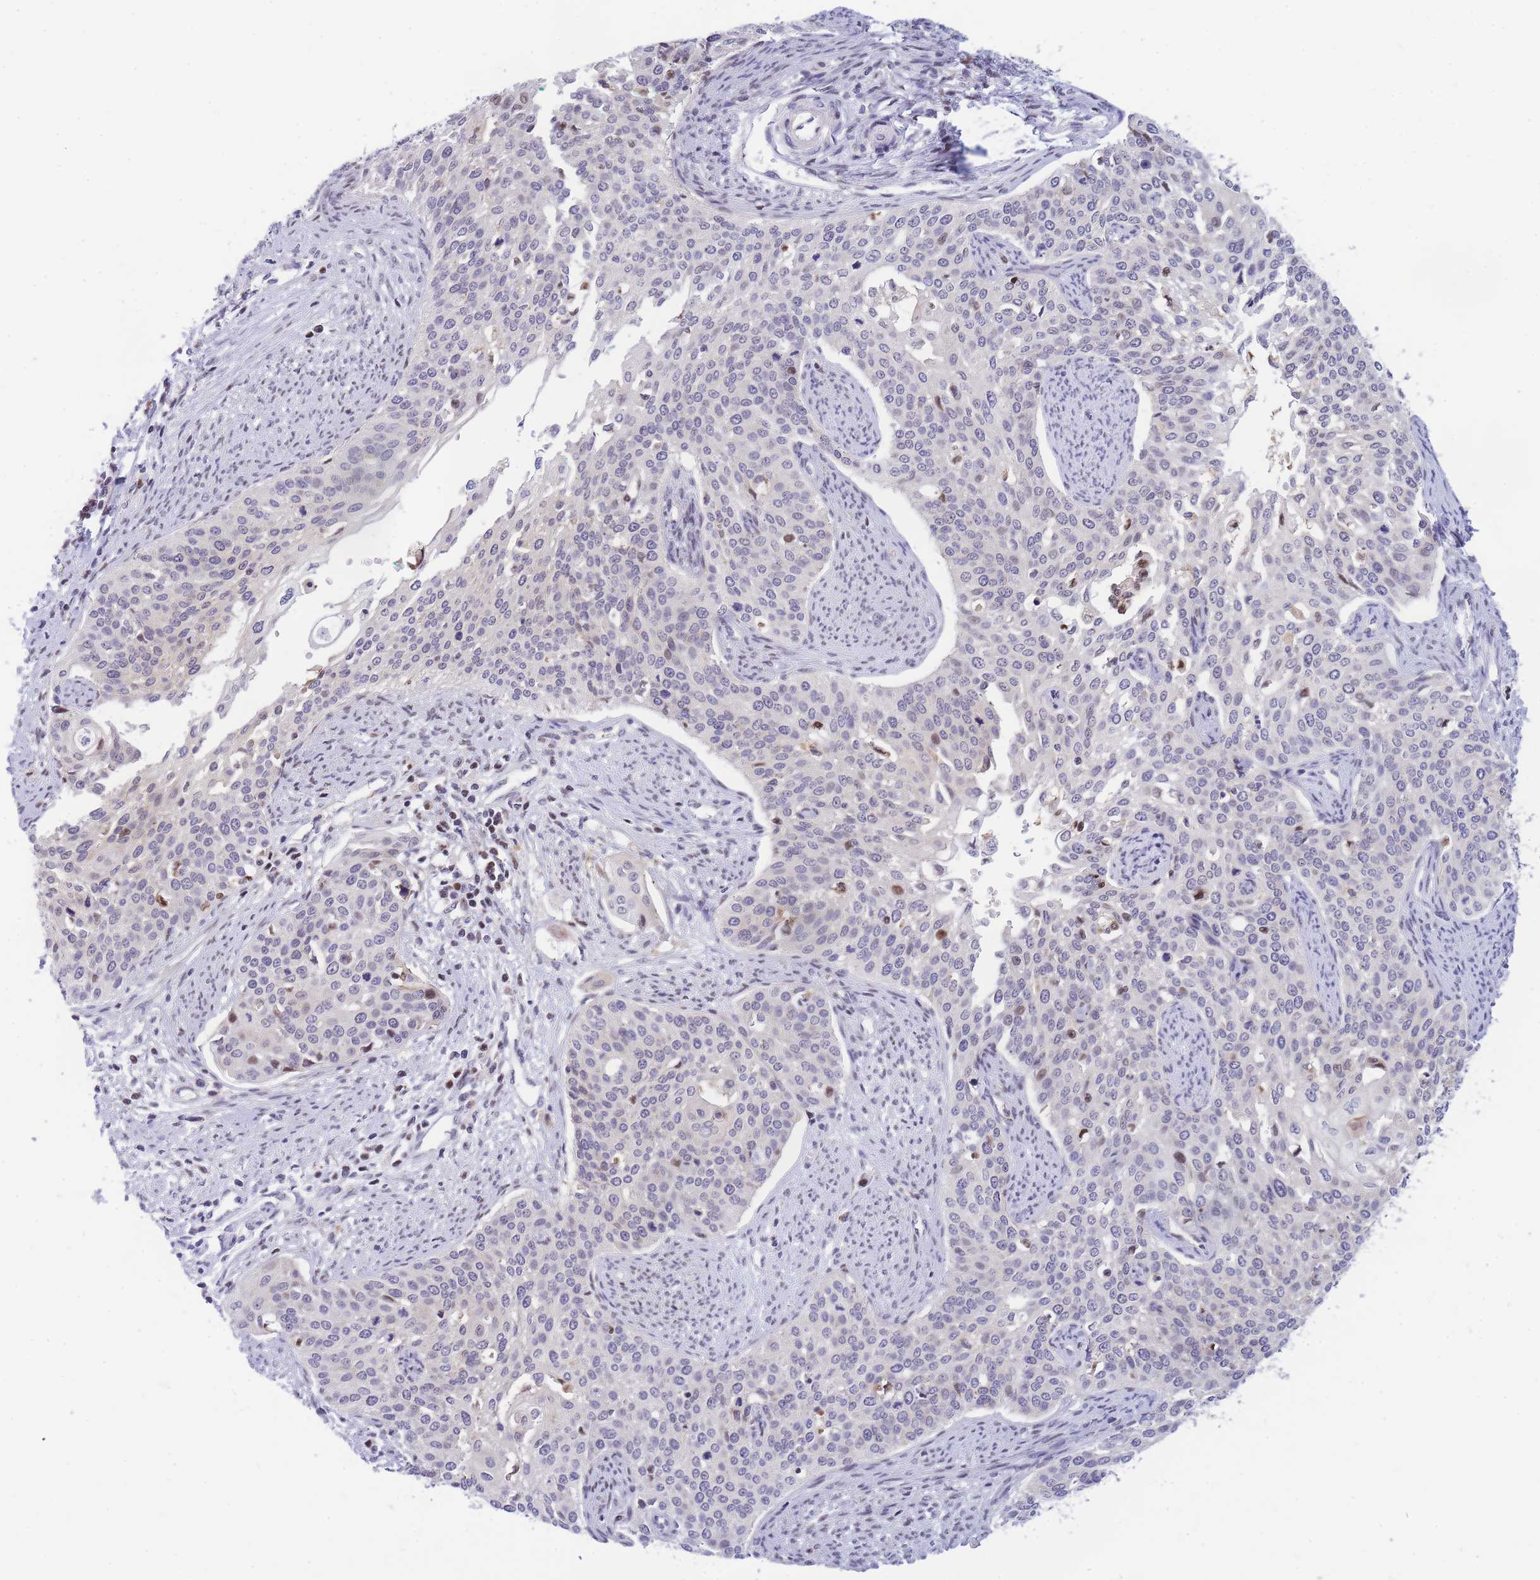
{"staining": {"intensity": "moderate", "quantity": "<25%", "location": "nuclear"}, "tissue": "cervical cancer", "cell_type": "Tumor cells", "image_type": "cancer", "snomed": [{"axis": "morphology", "description": "Squamous cell carcinoma, NOS"}, {"axis": "topography", "description": "Cervix"}], "caption": "Cervical cancer (squamous cell carcinoma) stained with DAB (3,3'-diaminobenzidine) IHC shows low levels of moderate nuclear expression in about <25% of tumor cells. The staining is performed using DAB (3,3'-diaminobenzidine) brown chromogen to label protein expression. The nuclei are counter-stained blue using hematoxylin.", "gene": "CRACD", "patient": {"sex": "female", "age": 44}}